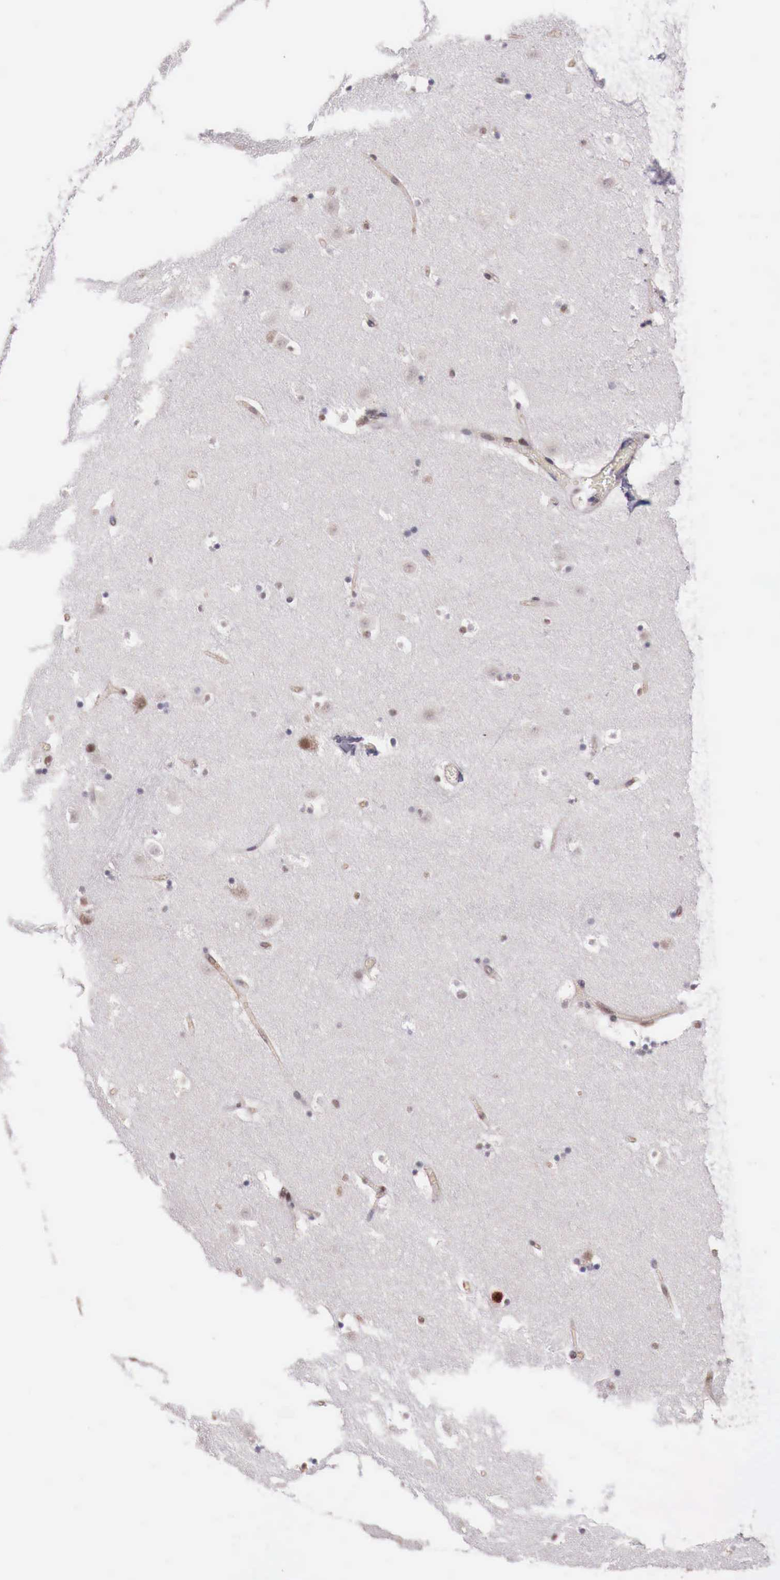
{"staining": {"intensity": "weak", "quantity": "<25%", "location": "nuclear"}, "tissue": "caudate", "cell_type": "Glial cells", "image_type": "normal", "snomed": [{"axis": "morphology", "description": "Normal tissue, NOS"}, {"axis": "topography", "description": "Lateral ventricle wall"}], "caption": "This is an immunohistochemistry image of benign human caudate. There is no positivity in glial cells.", "gene": "FOXP2", "patient": {"sex": "male", "age": 45}}